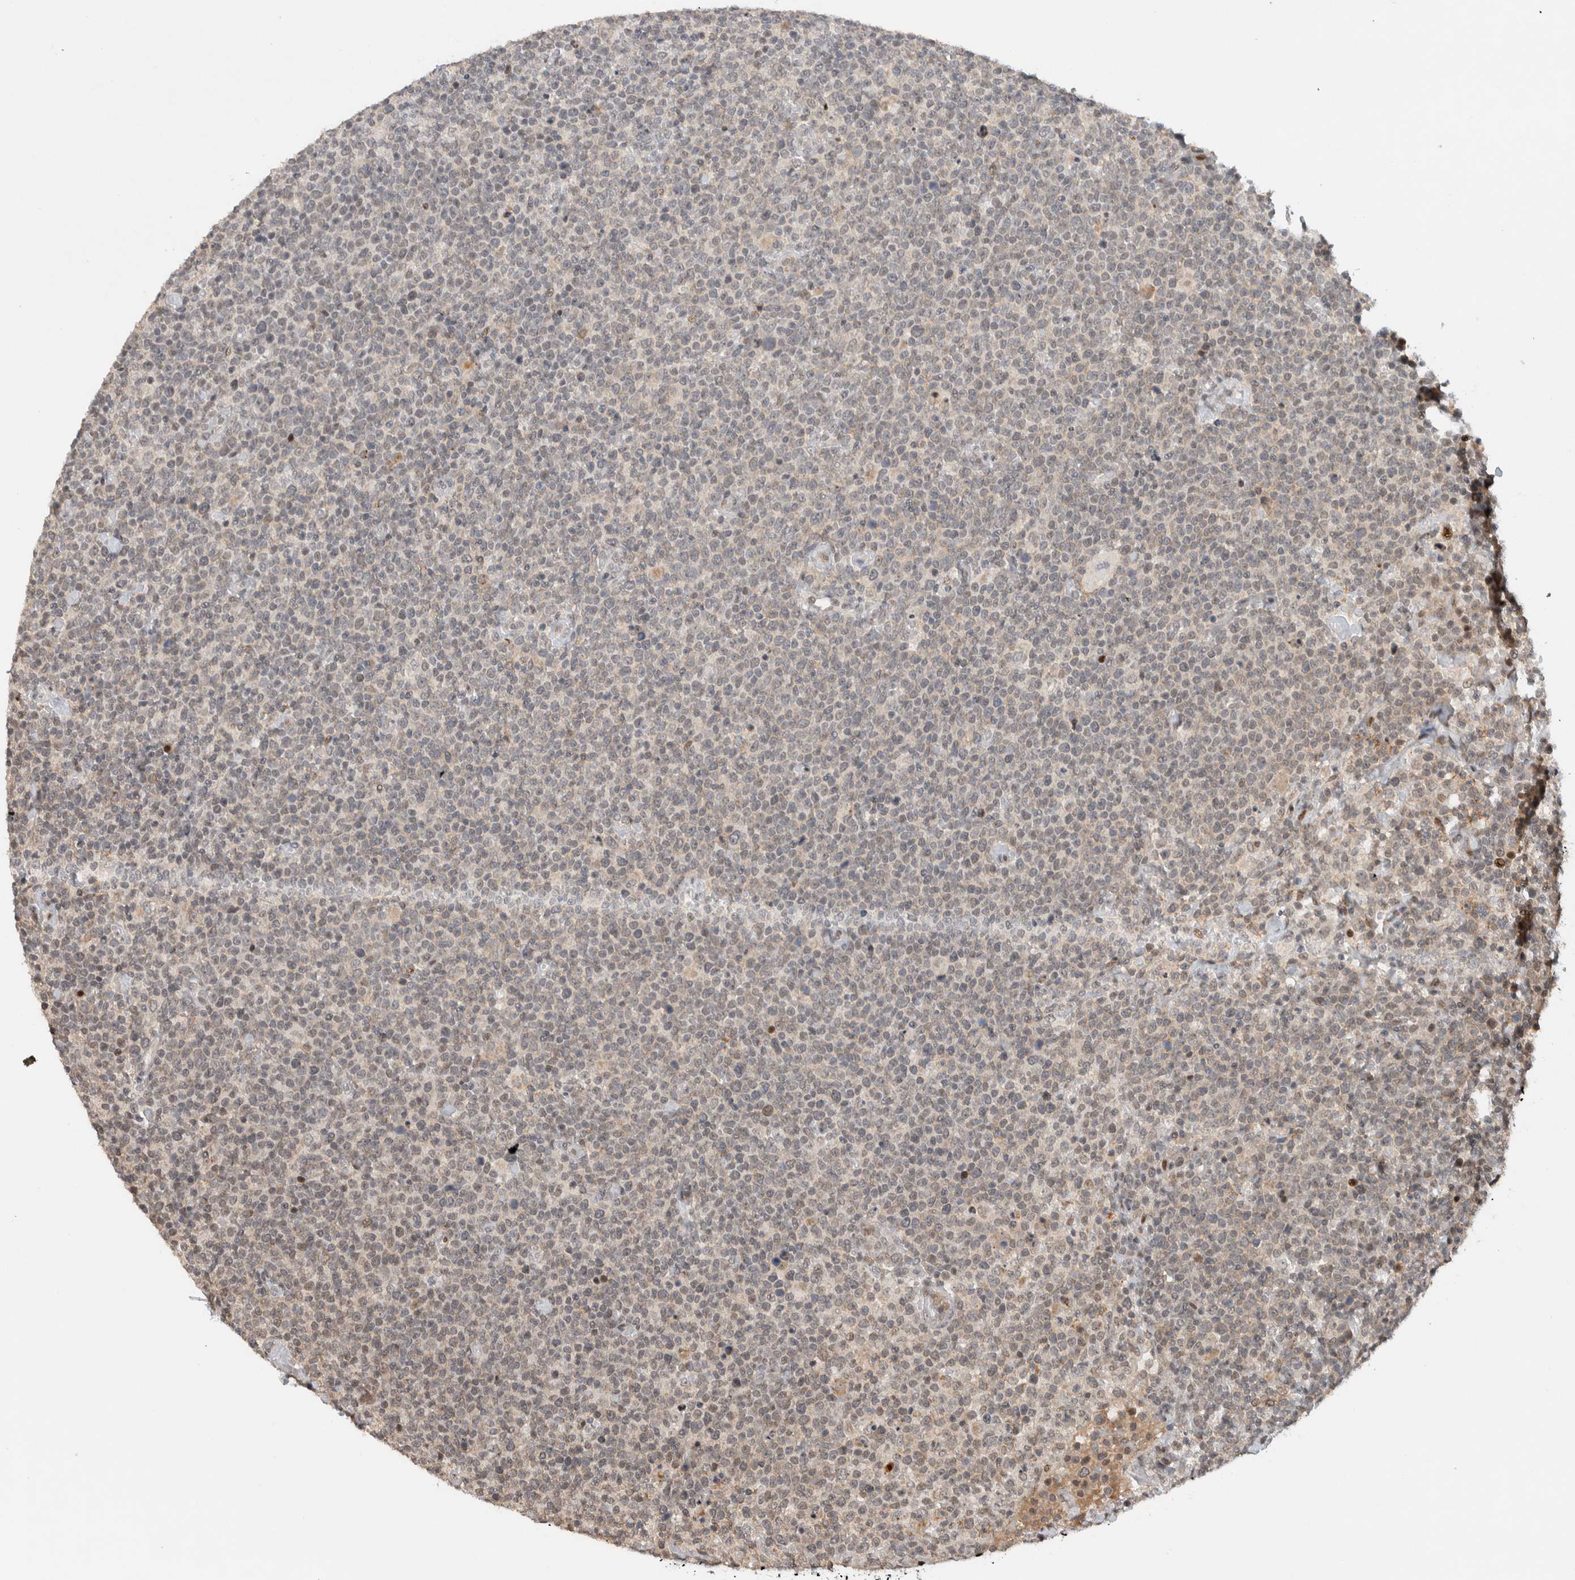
{"staining": {"intensity": "negative", "quantity": "none", "location": "none"}, "tissue": "lymphoma", "cell_type": "Tumor cells", "image_type": "cancer", "snomed": [{"axis": "morphology", "description": "Malignant lymphoma, non-Hodgkin's type, High grade"}, {"axis": "topography", "description": "Lymph node"}], "caption": "Tumor cells are negative for brown protein staining in lymphoma.", "gene": "ZNF521", "patient": {"sex": "male", "age": 61}}